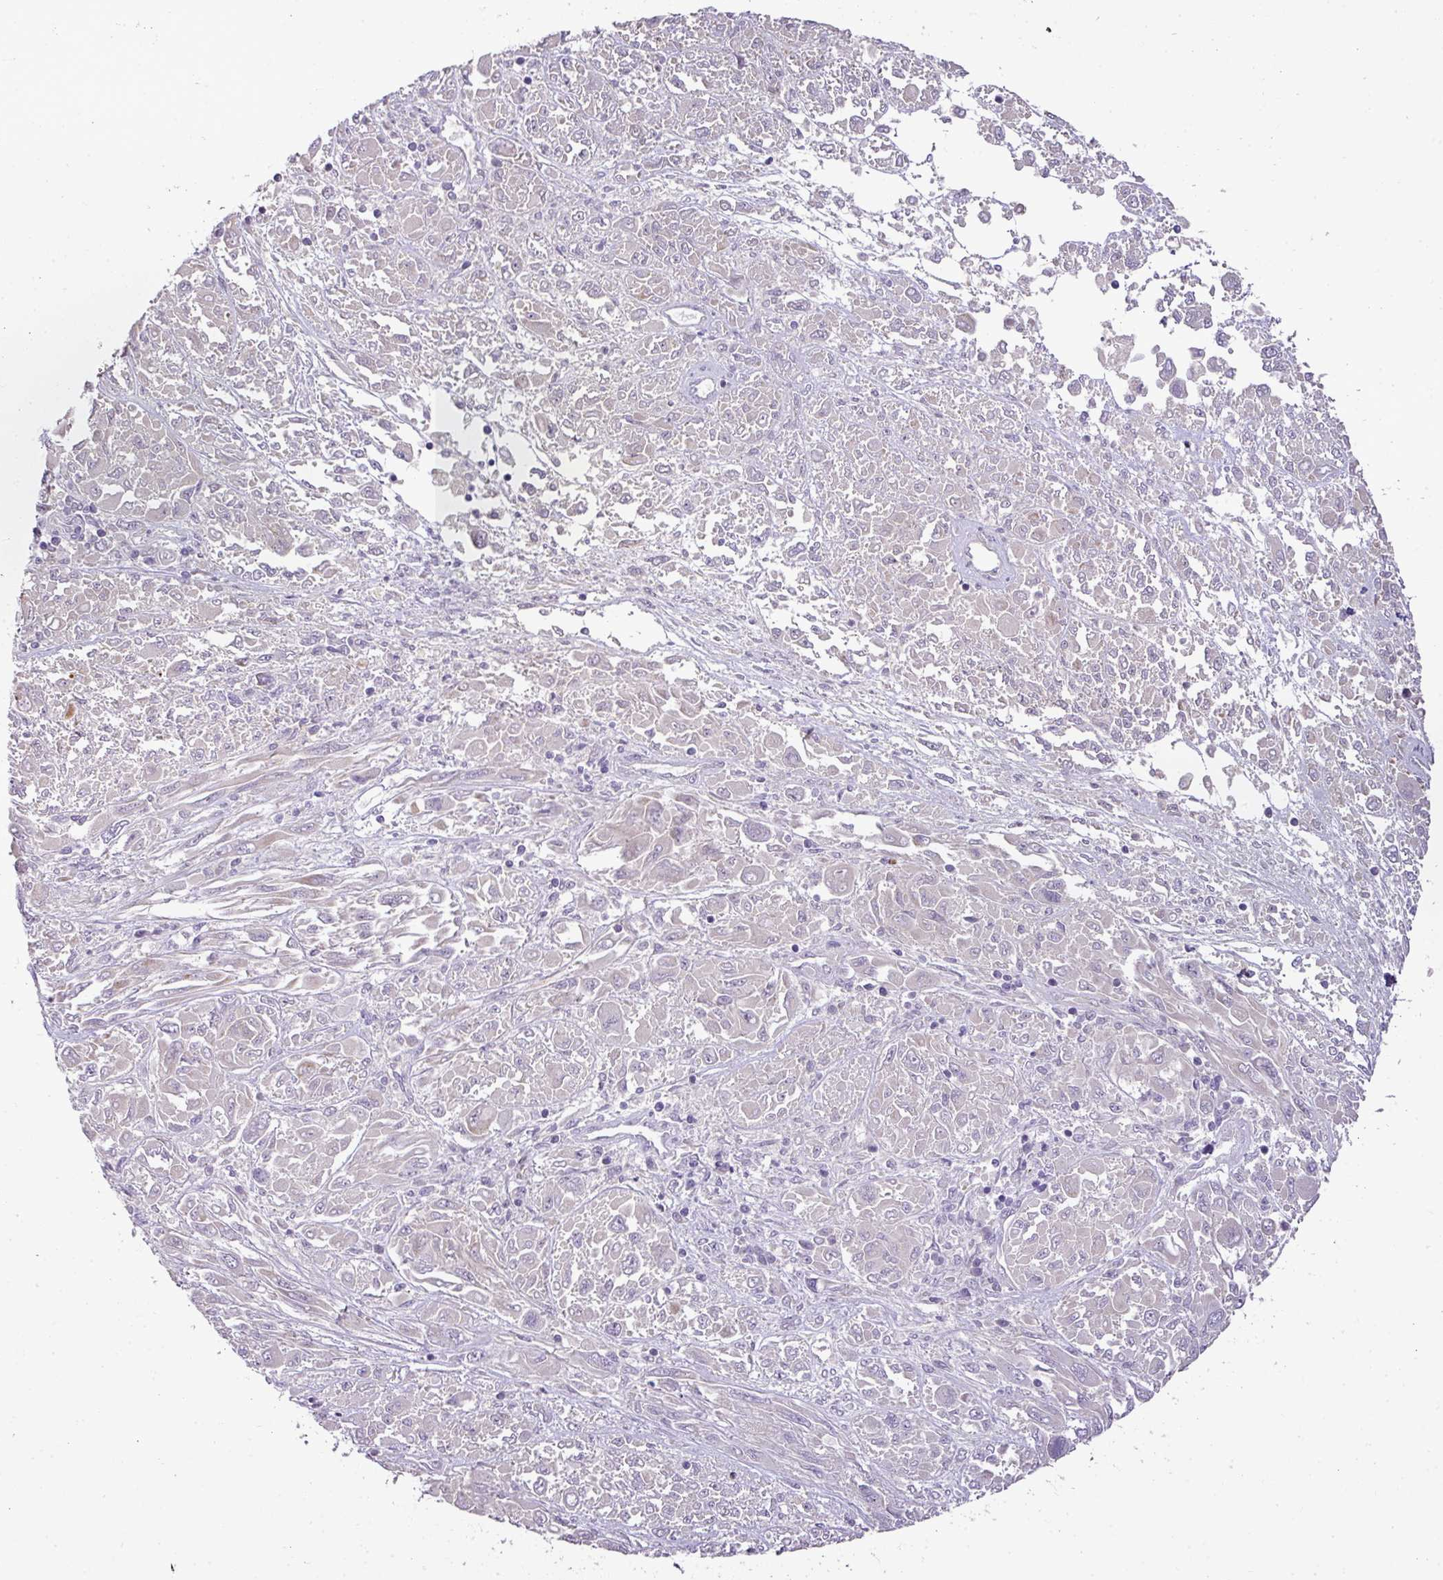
{"staining": {"intensity": "negative", "quantity": "none", "location": "none"}, "tissue": "melanoma", "cell_type": "Tumor cells", "image_type": "cancer", "snomed": [{"axis": "morphology", "description": "Malignant melanoma, NOS"}, {"axis": "topography", "description": "Skin"}], "caption": "The image demonstrates no significant positivity in tumor cells of melanoma.", "gene": "BRINP2", "patient": {"sex": "female", "age": 91}}